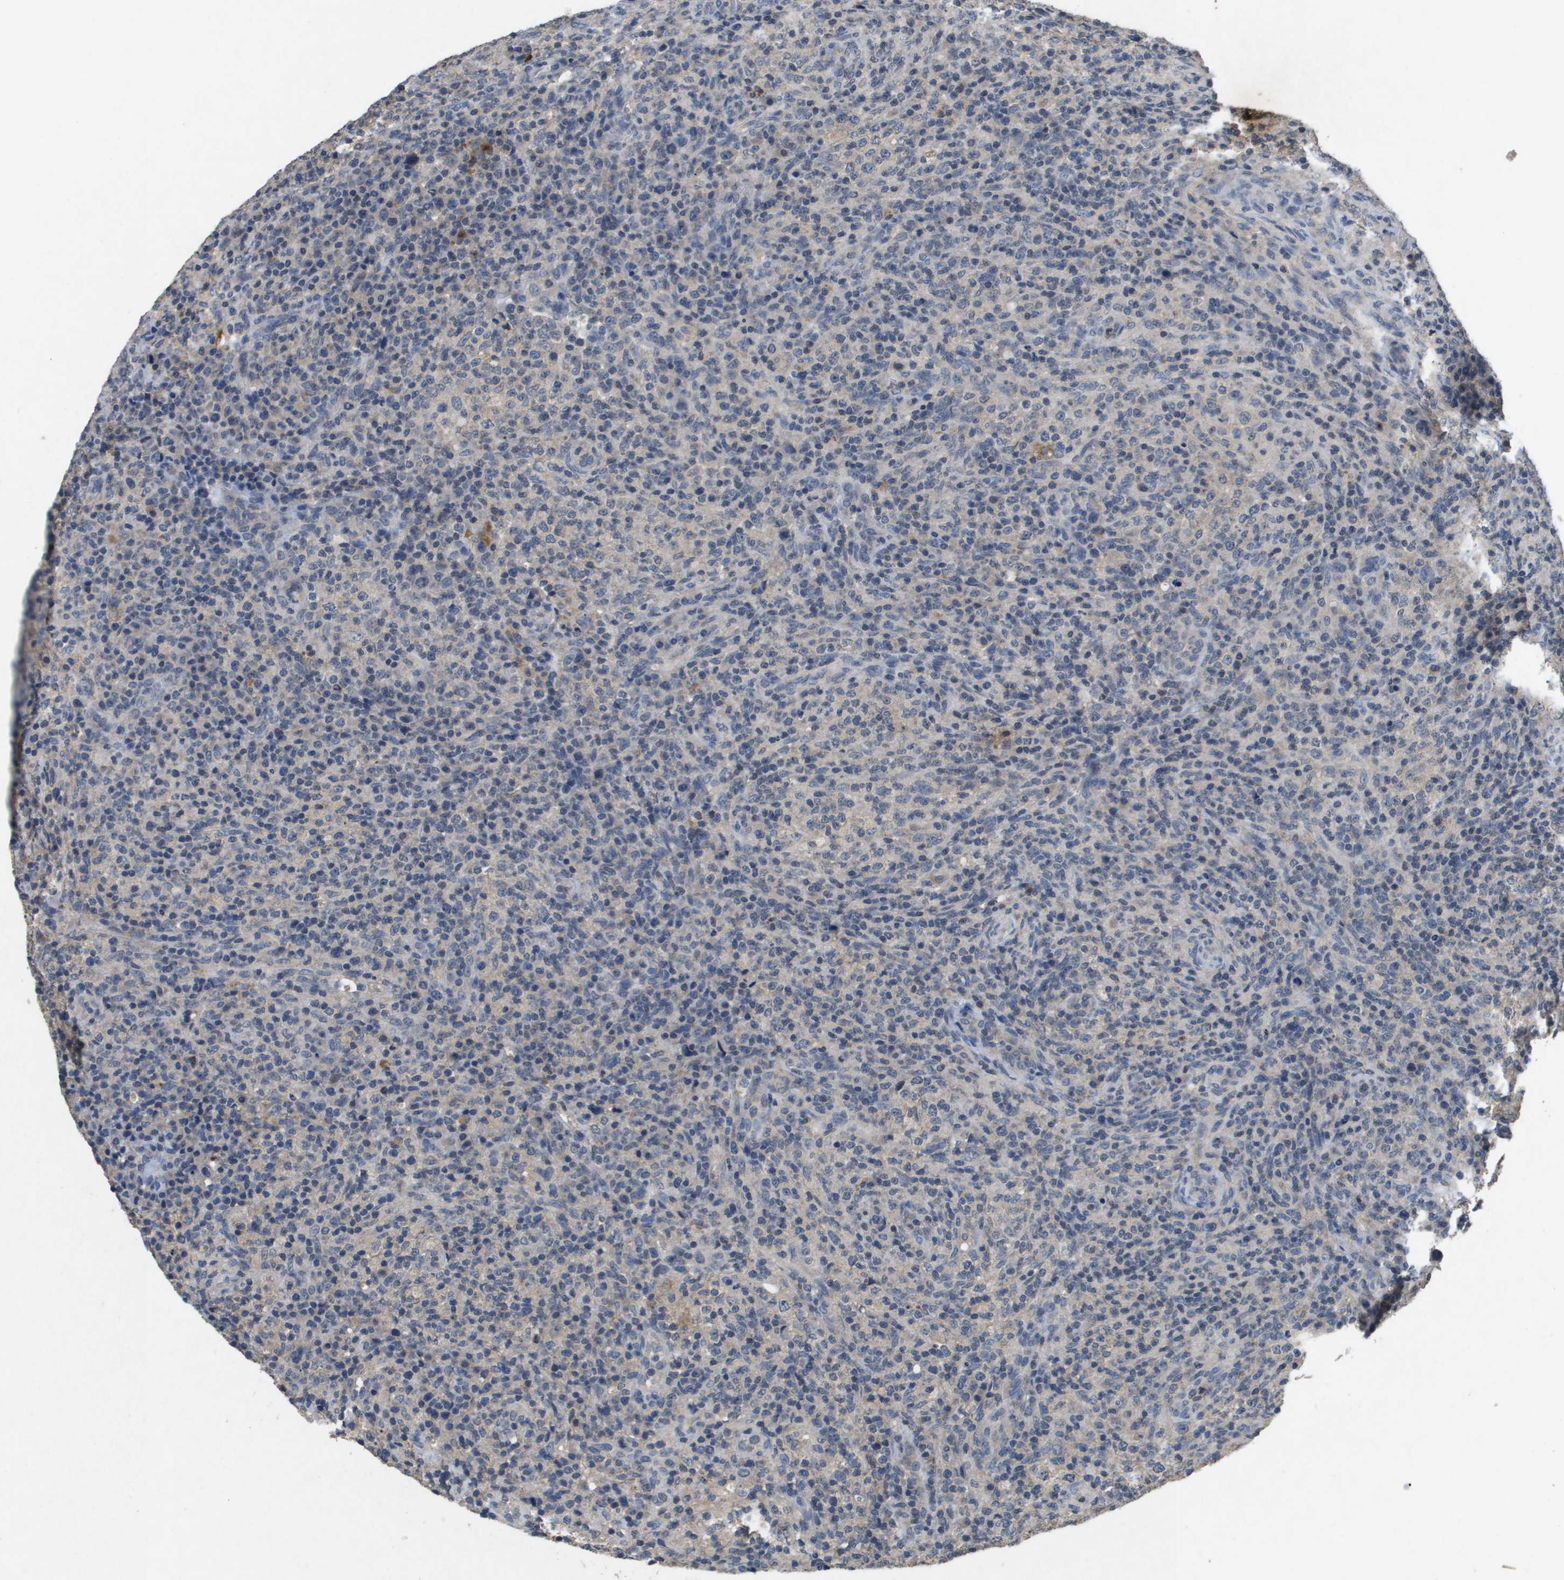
{"staining": {"intensity": "negative", "quantity": "none", "location": "none"}, "tissue": "lymphoma", "cell_type": "Tumor cells", "image_type": "cancer", "snomed": [{"axis": "morphology", "description": "Malignant lymphoma, non-Hodgkin's type, High grade"}, {"axis": "topography", "description": "Lymph node"}], "caption": "This is an immunohistochemistry image of human lymphoma. There is no staining in tumor cells.", "gene": "PROC", "patient": {"sex": "female", "age": 76}}